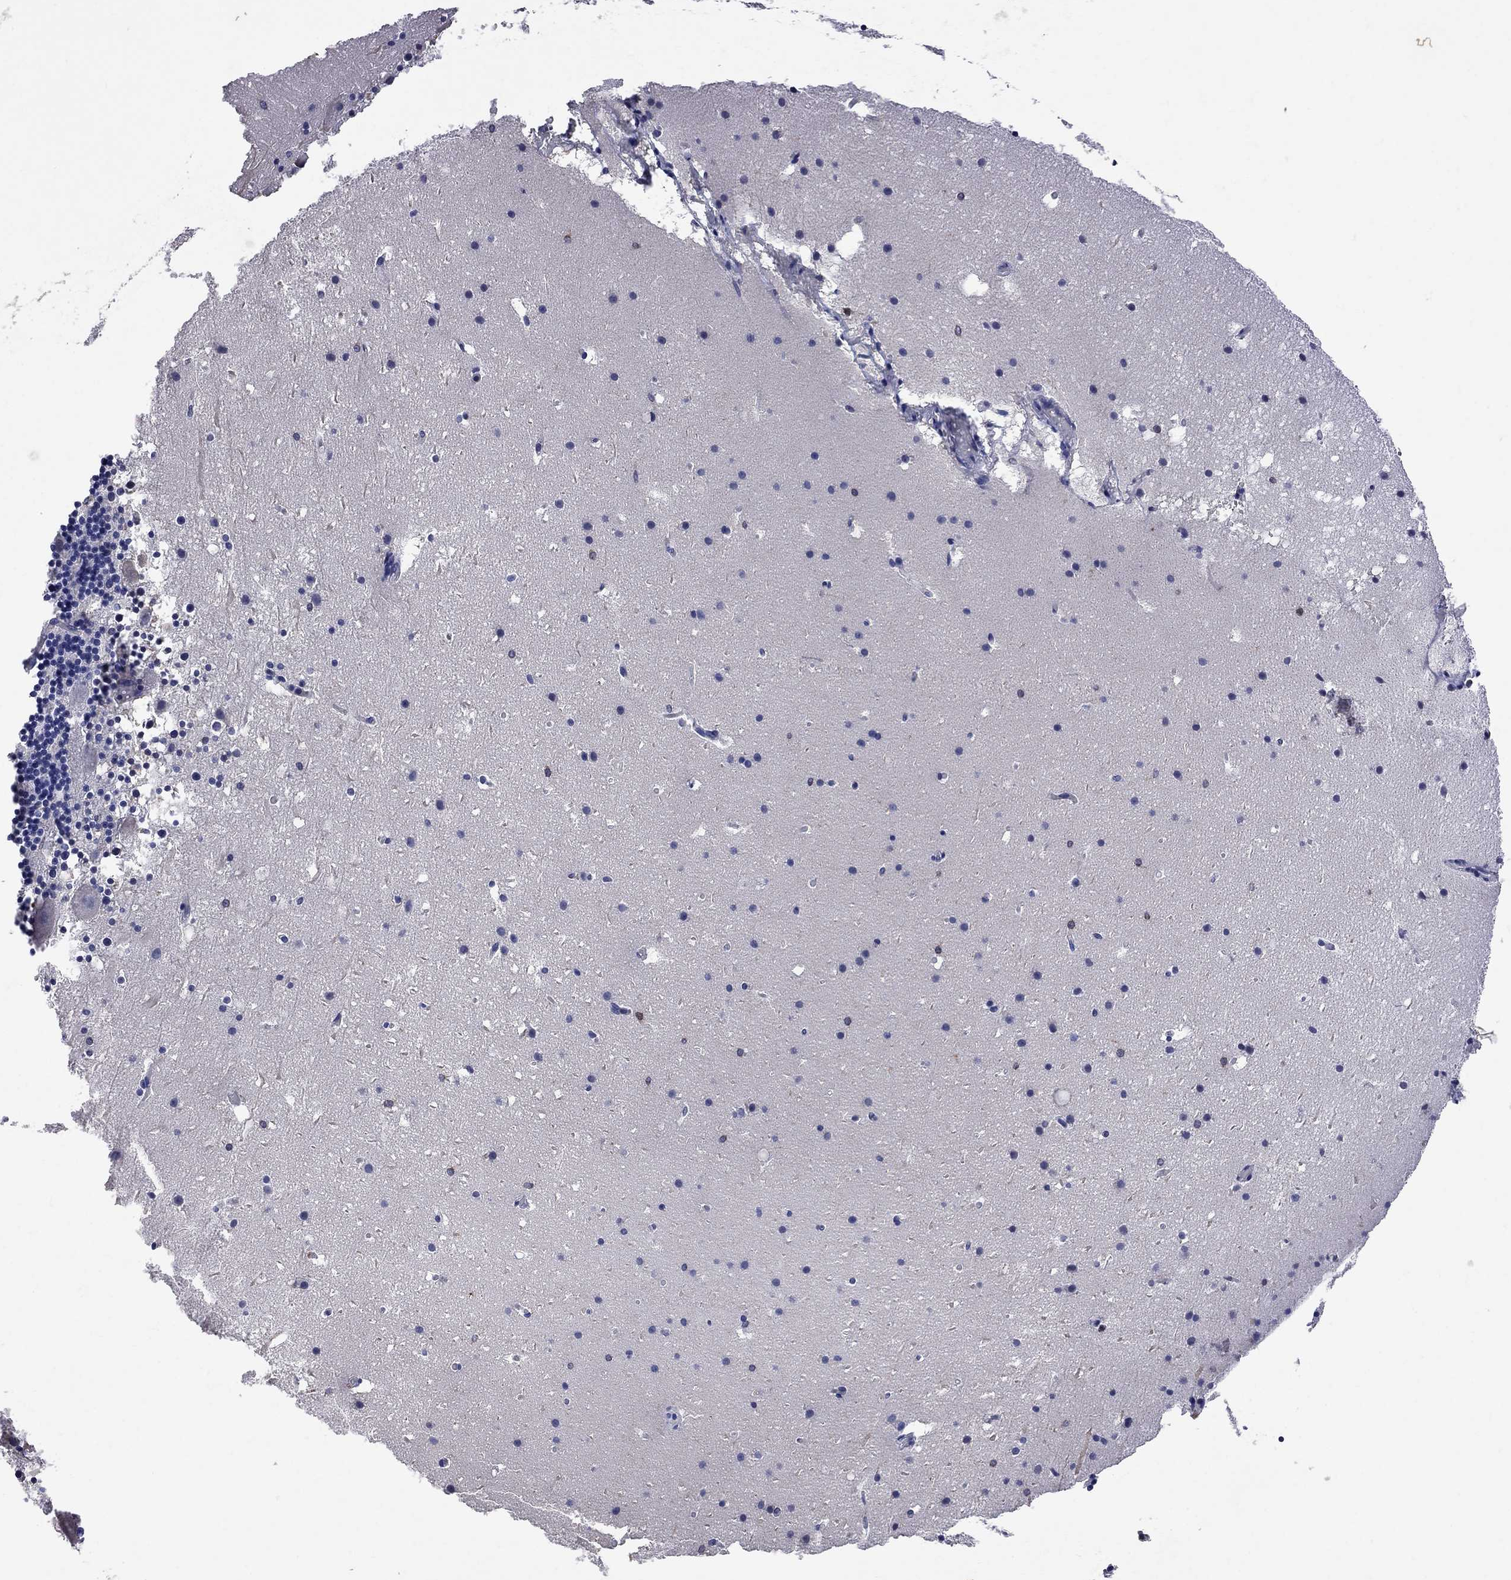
{"staining": {"intensity": "negative", "quantity": "none", "location": "none"}, "tissue": "cerebellum", "cell_type": "Cells in granular layer", "image_type": "normal", "snomed": [{"axis": "morphology", "description": "Normal tissue, NOS"}, {"axis": "topography", "description": "Cerebellum"}], "caption": "High power microscopy micrograph of an IHC image of normal cerebellum, revealing no significant positivity in cells in granular layer.", "gene": "ABI3", "patient": {"sex": "male", "age": 37}}